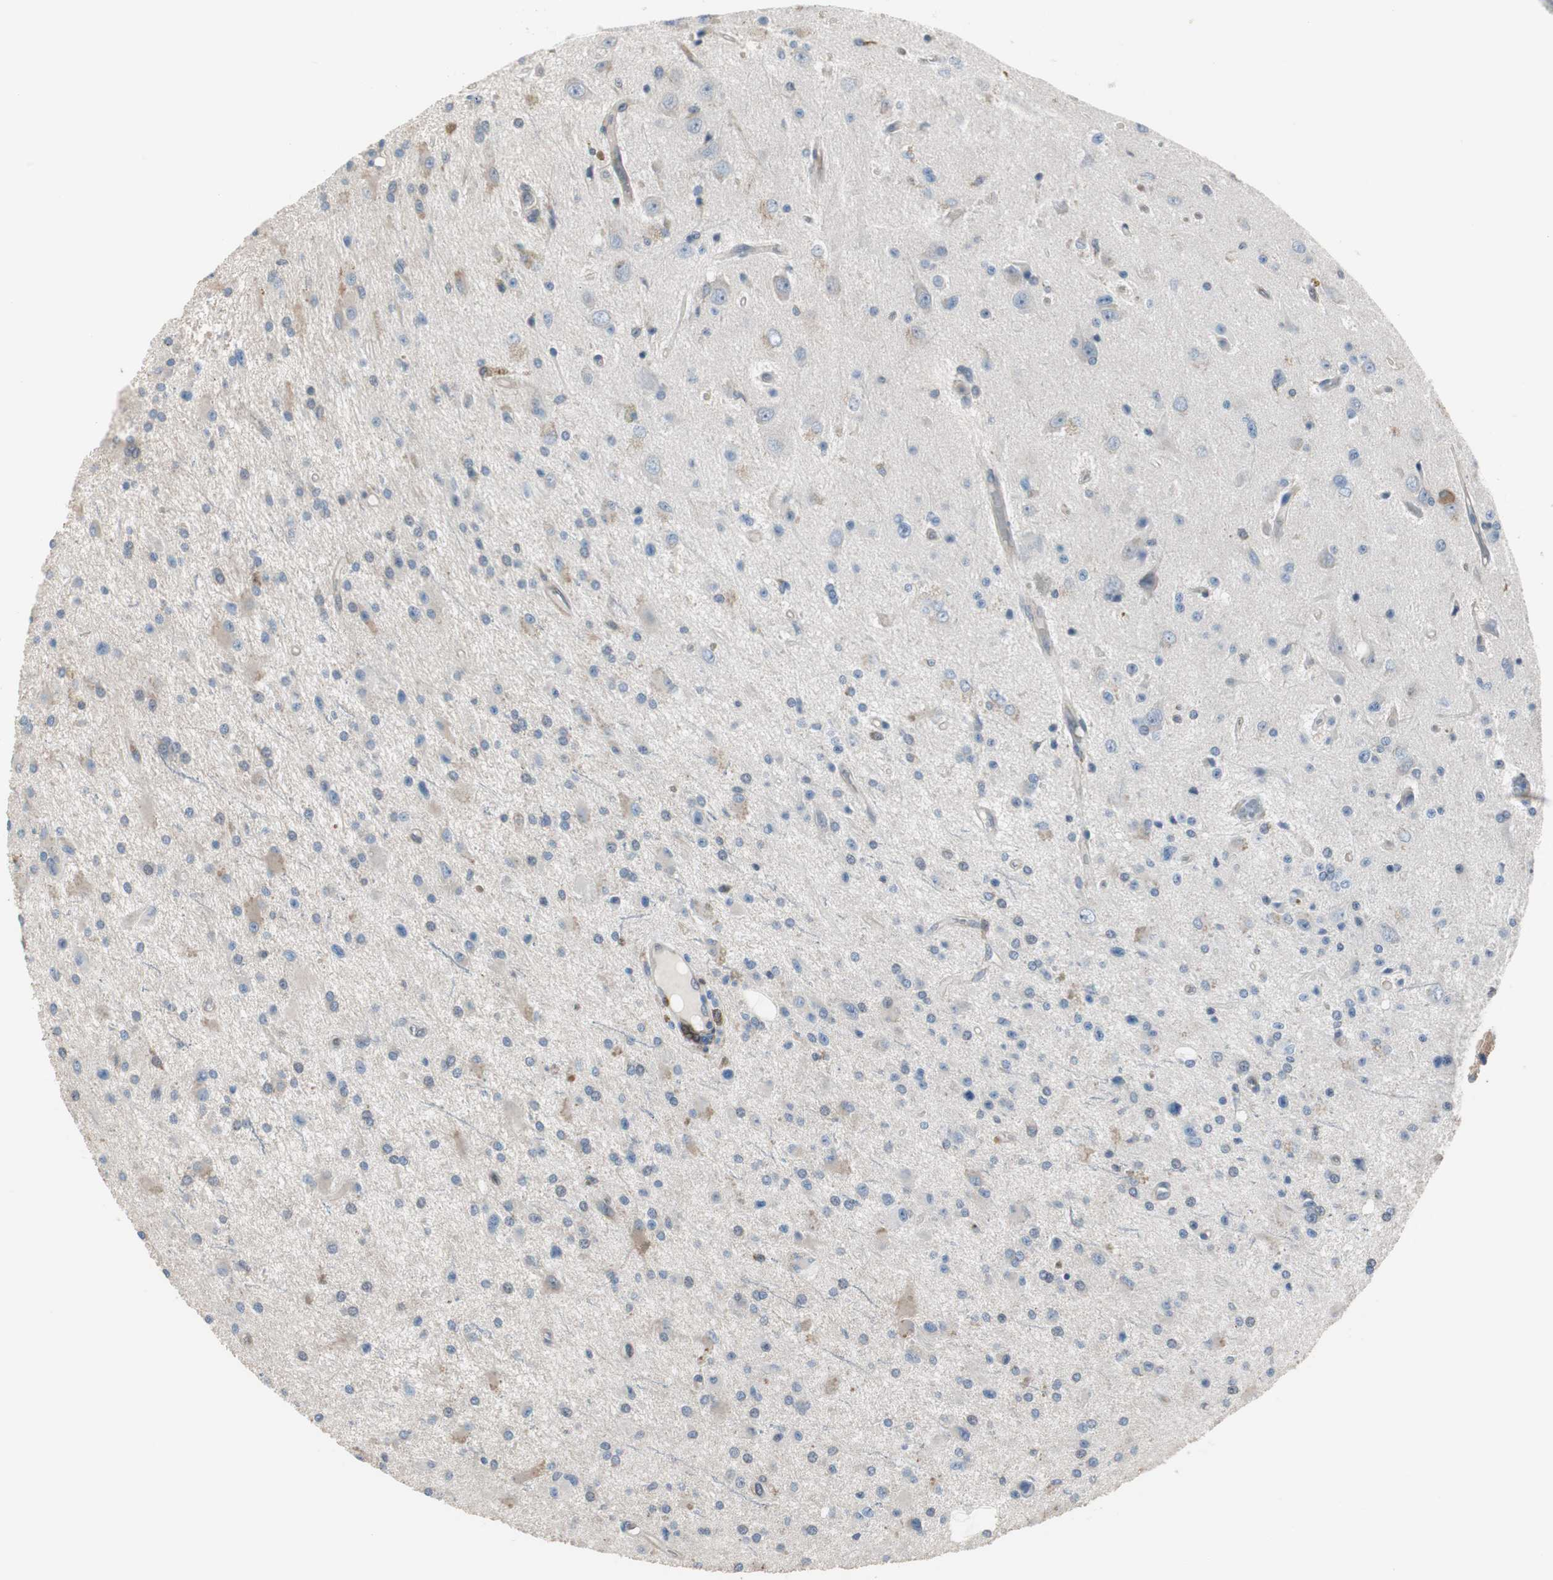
{"staining": {"intensity": "negative", "quantity": "none", "location": "none"}, "tissue": "glioma", "cell_type": "Tumor cells", "image_type": "cancer", "snomed": [{"axis": "morphology", "description": "Glioma, malignant, Low grade"}, {"axis": "topography", "description": "Brain"}], "caption": "Tumor cells show no significant protein expression in glioma. The staining was performed using DAB (3,3'-diaminobenzidine) to visualize the protein expression in brown, while the nuclei were stained in blue with hematoxylin (Magnification: 20x).", "gene": "SWAP70", "patient": {"sex": "male", "age": 58}}